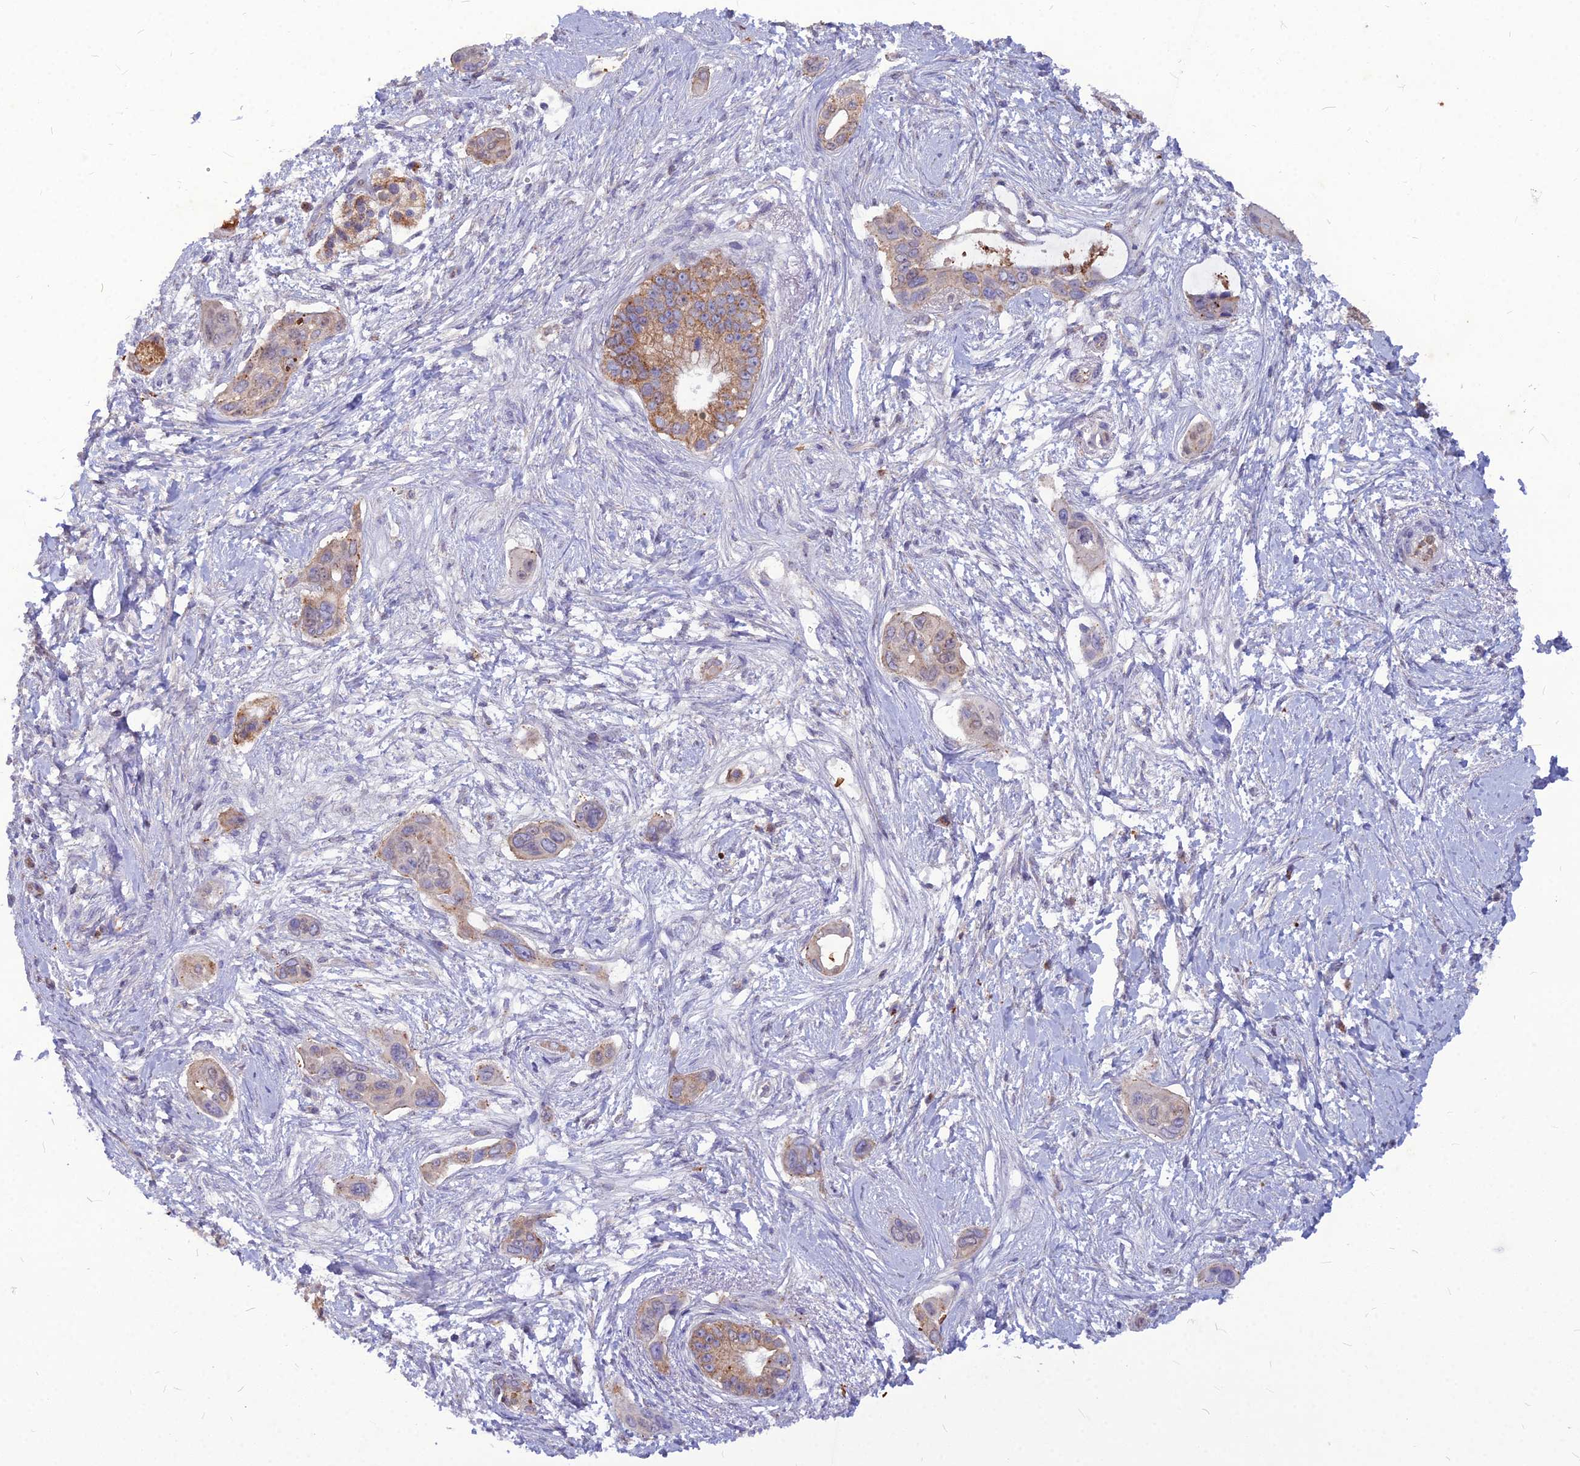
{"staining": {"intensity": "moderate", "quantity": "<25%", "location": "cytoplasmic/membranous"}, "tissue": "pancreatic cancer", "cell_type": "Tumor cells", "image_type": "cancer", "snomed": [{"axis": "morphology", "description": "Adenocarcinoma, NOS"}, {"axis": "topography", "description": "Pancreas"}], "caption": "Protein staining of pancreatic cancer tissue demonstrates moderate cytoplasmic/membranous positivity in approximately <25% of tumor cells. (DAB (3,3'-diaminobenzidine) IHC with brightfield microscopy, high magnification).", "gene": "PCED1B", "patient": {"sex": "male", "age": 72}}